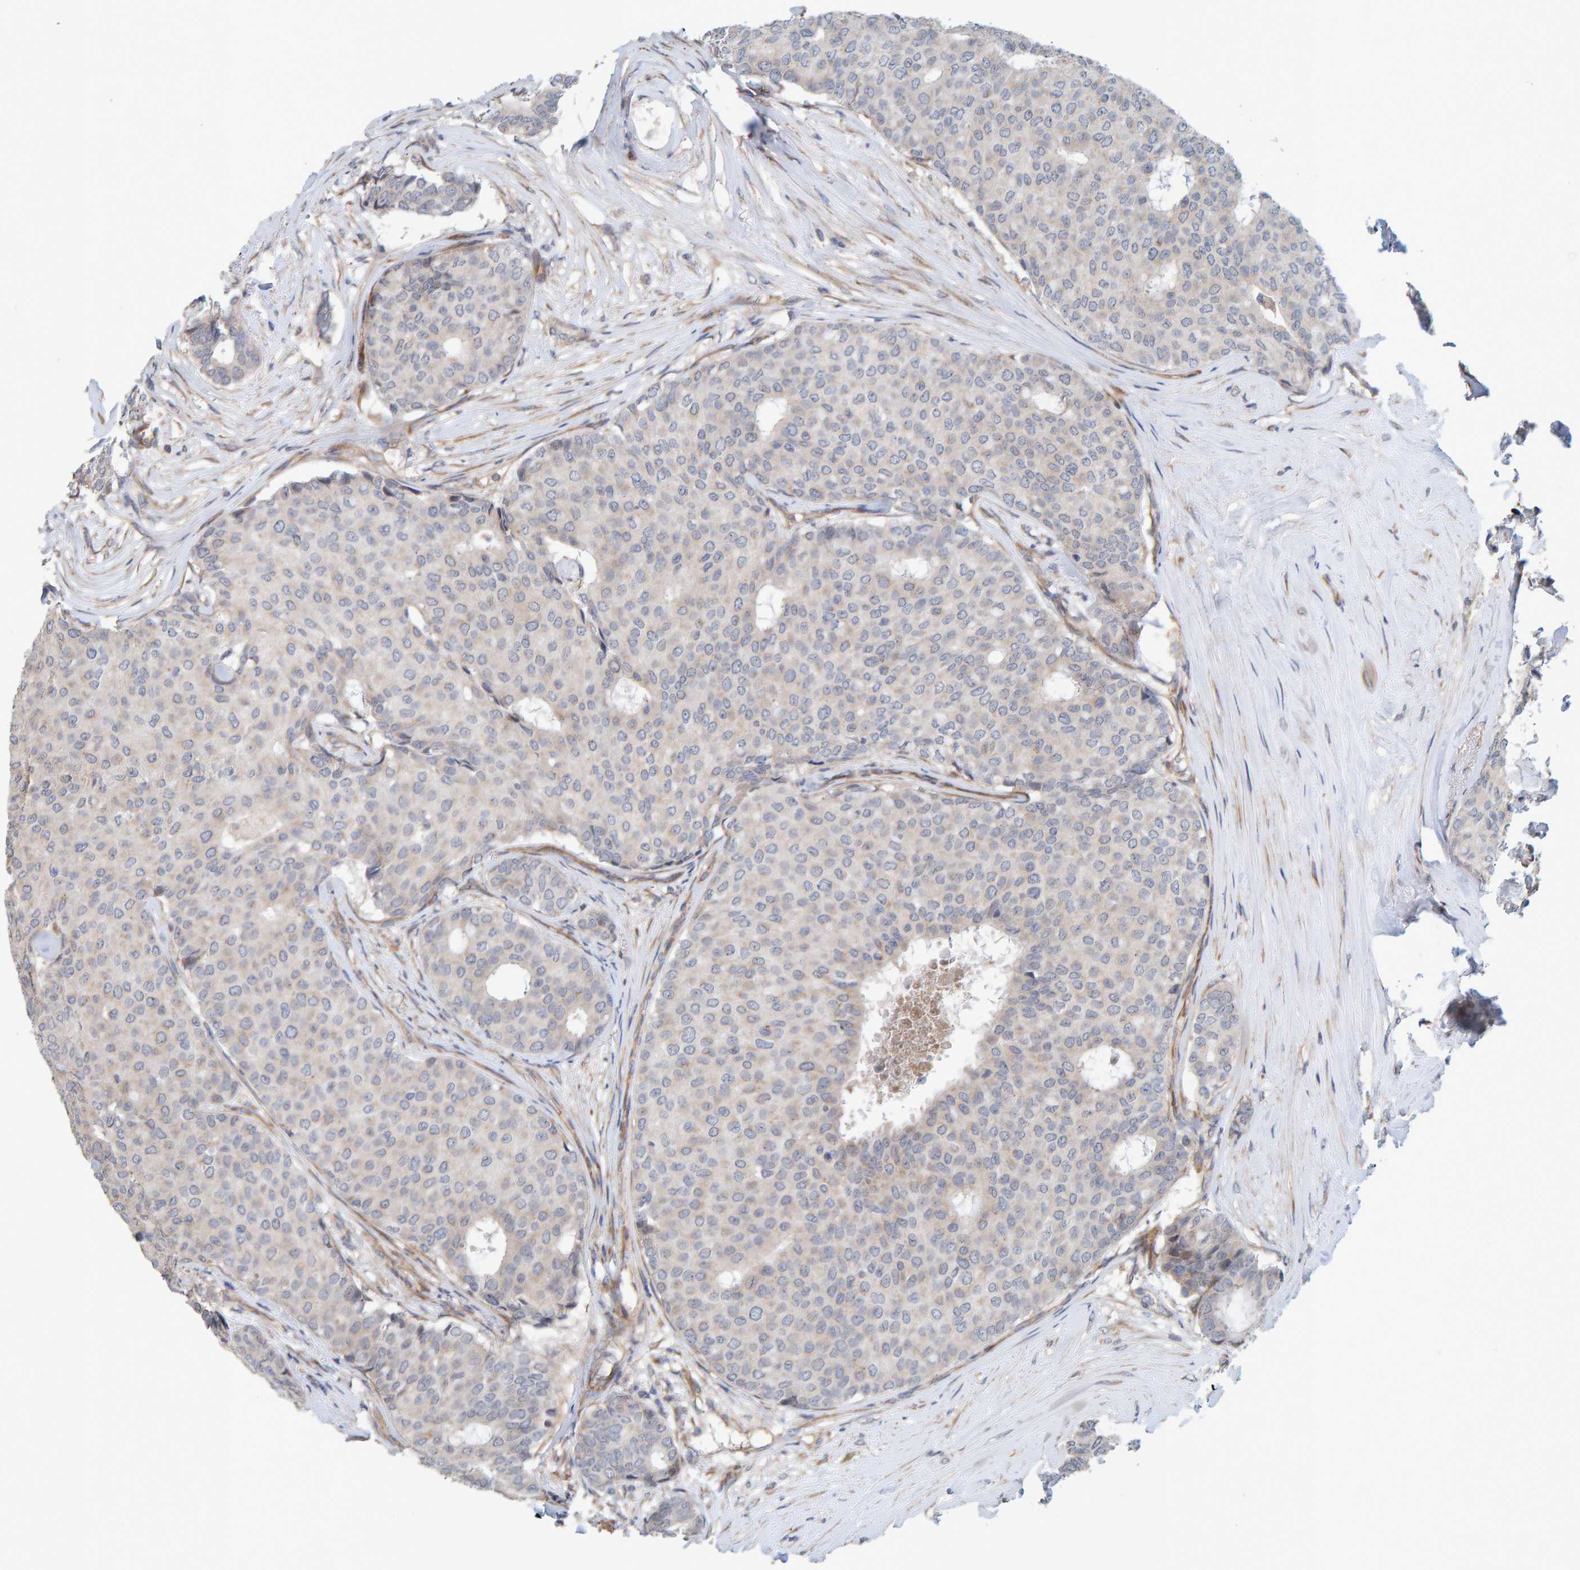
{"staining": {"intensity": "negative", "quantity": "none", "location": "none"}, "tissue": "breast cancer", "cell_type": "Tumor cells", "image_type": "cancer", "snomed": [{"axis": "morphology", "description": "Duct carcinoma"}, {"axis": "topography", "description": "Breast"}], "caption": "DAB (3,3'-diaminobenzidine) immunohistochemical staining of human breast infiltrating ductal carcinoma demonstrates no significant positivity in tumor cells.", "gene": "RGP1", "patient": {"sex": "female", "age": 75}}